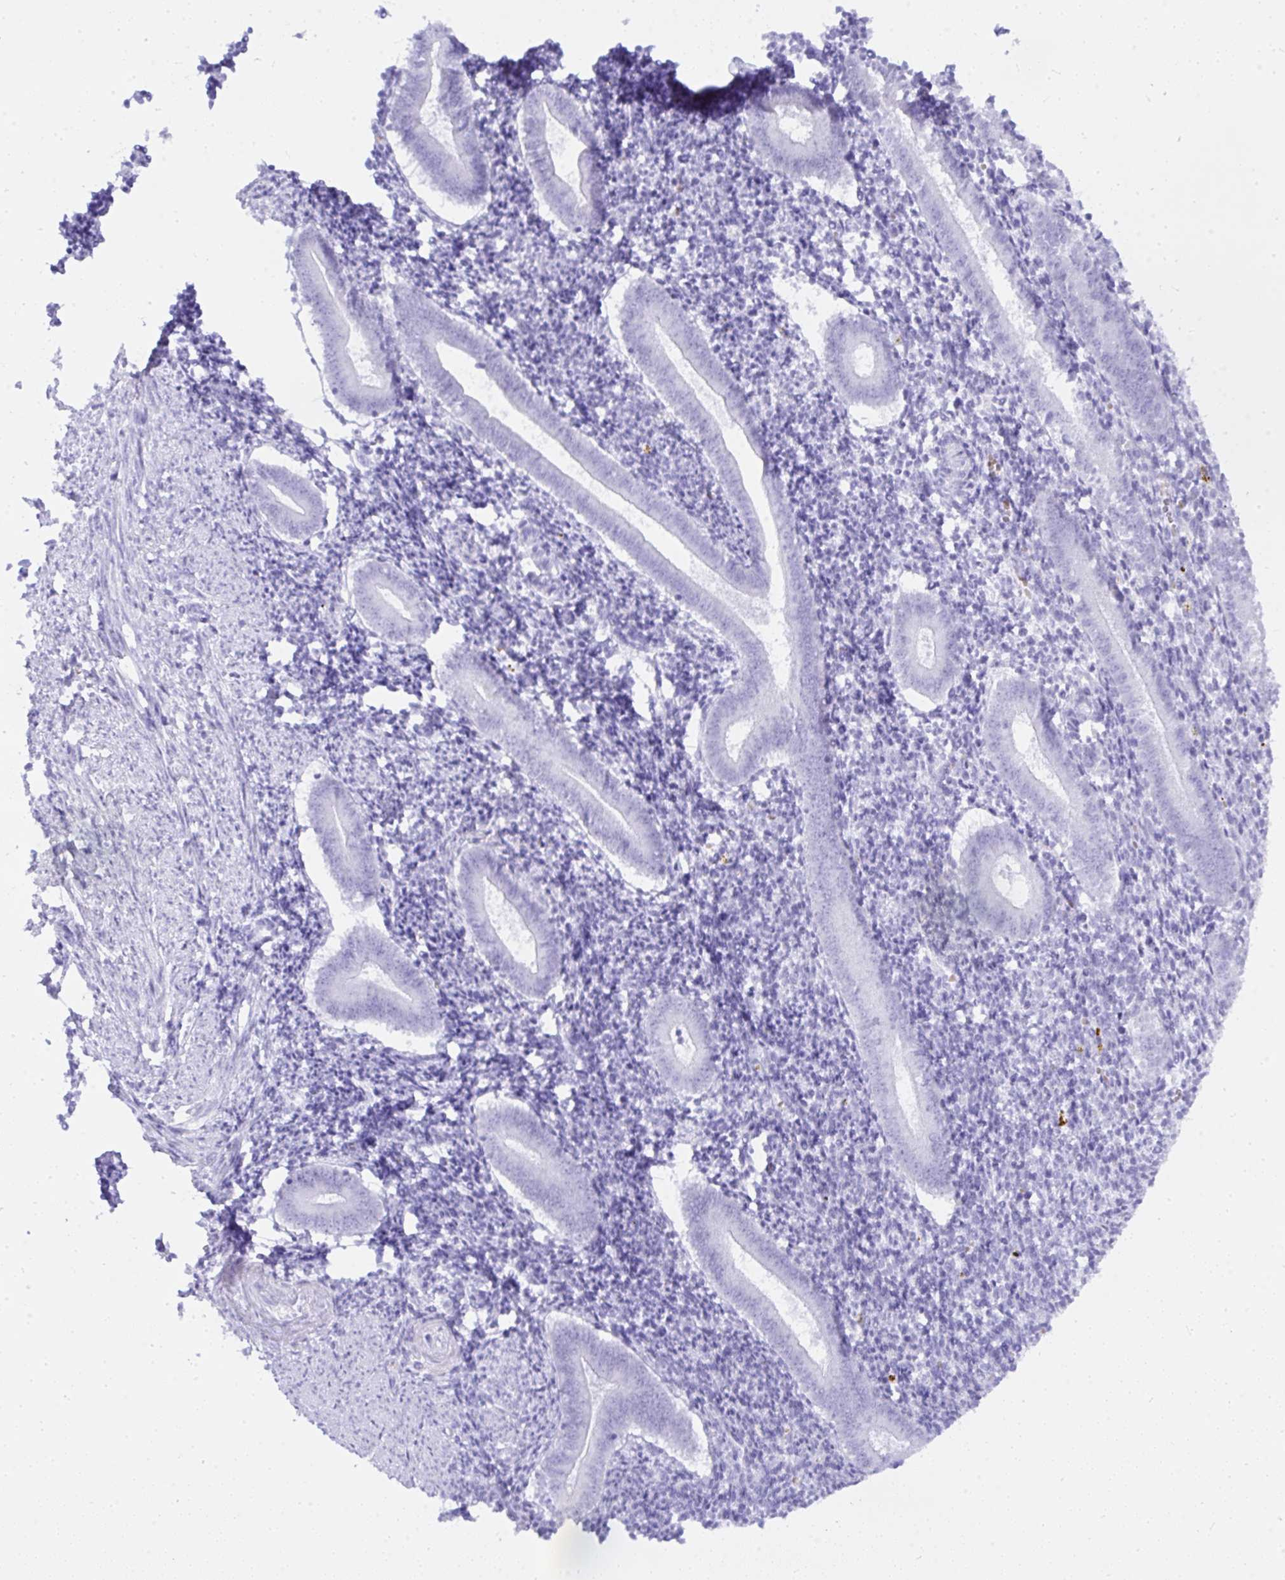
{"staining": {"intensity": "negative", "quantity": "none", "location": "none"}, "tissue": "endometrium", "cell_type": "Cells in endometrial stroma", "image_type": "normal", "snomed": [{"axis": "morphology", "description": "Normal tissue, NOS"}, {"axis": "topography", "description": "Endometrium"}], "caption": "High power microscopy photomicrograph of an IHC image of benign endometrium, revealing no significant expression in cells in endometrial stroma.", "gene": "SEL1L2", "patient": {"sex": "female", "age": 25}}